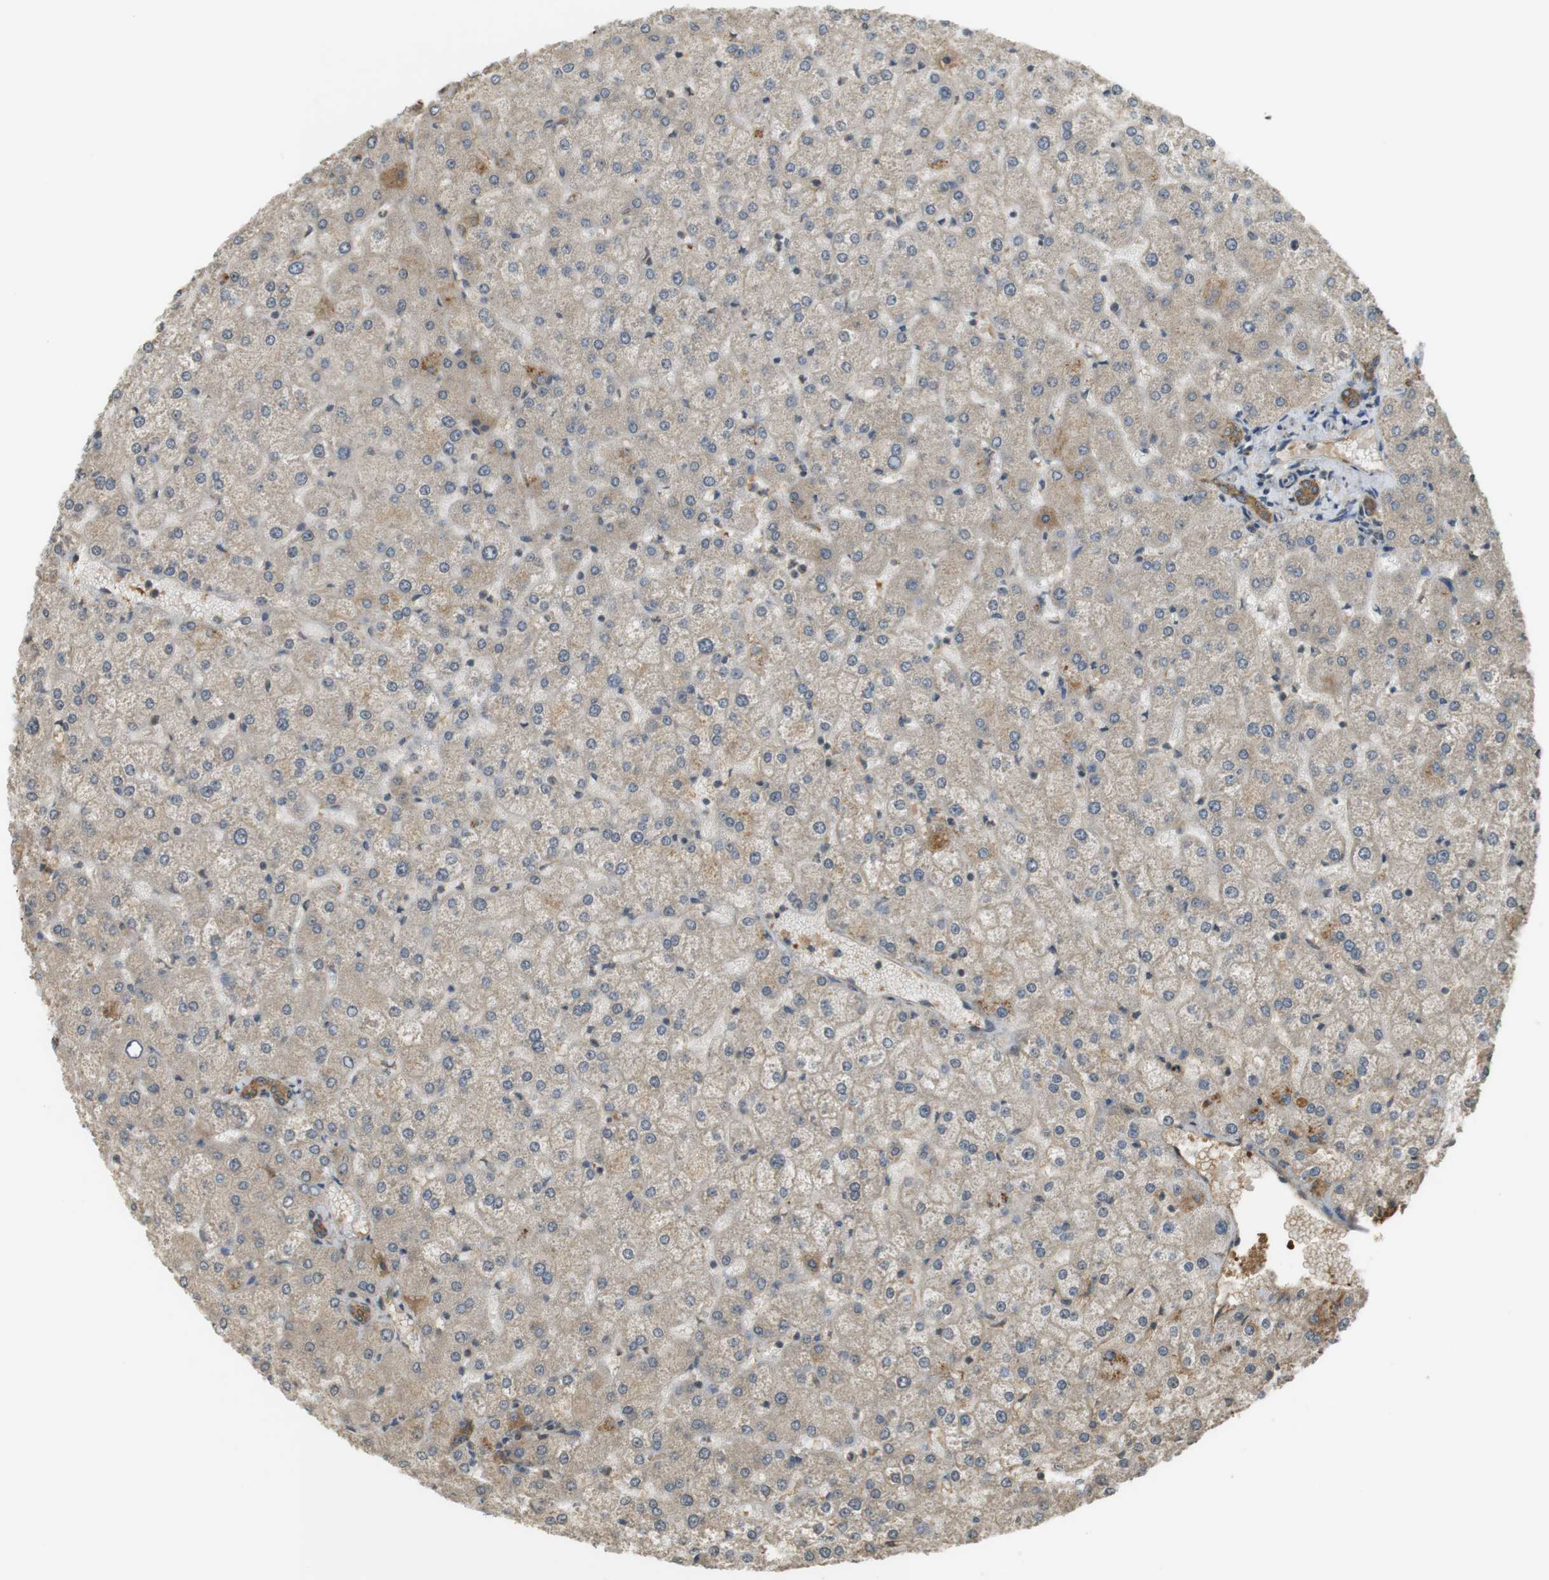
{"staining": {"intensity": "moderate", "quantity": ">75%", "location": "cytoplasmic/membranous"}, "tissue": "liver", "cell_type": "Cholangiocytes", "image_type": "normal", "snomed": [{"axis": "morphology", "description": "Normal tissue, NOS"}, {"axis": "topography", "description": "Liver"}], "caption": "A medium amount of moderate cytoplasmic/membranous expression is seen in about >75% of cholangiocytes in normal liver.", "gene": "SRR", "patient": {"sex": "female", "age": 32}}